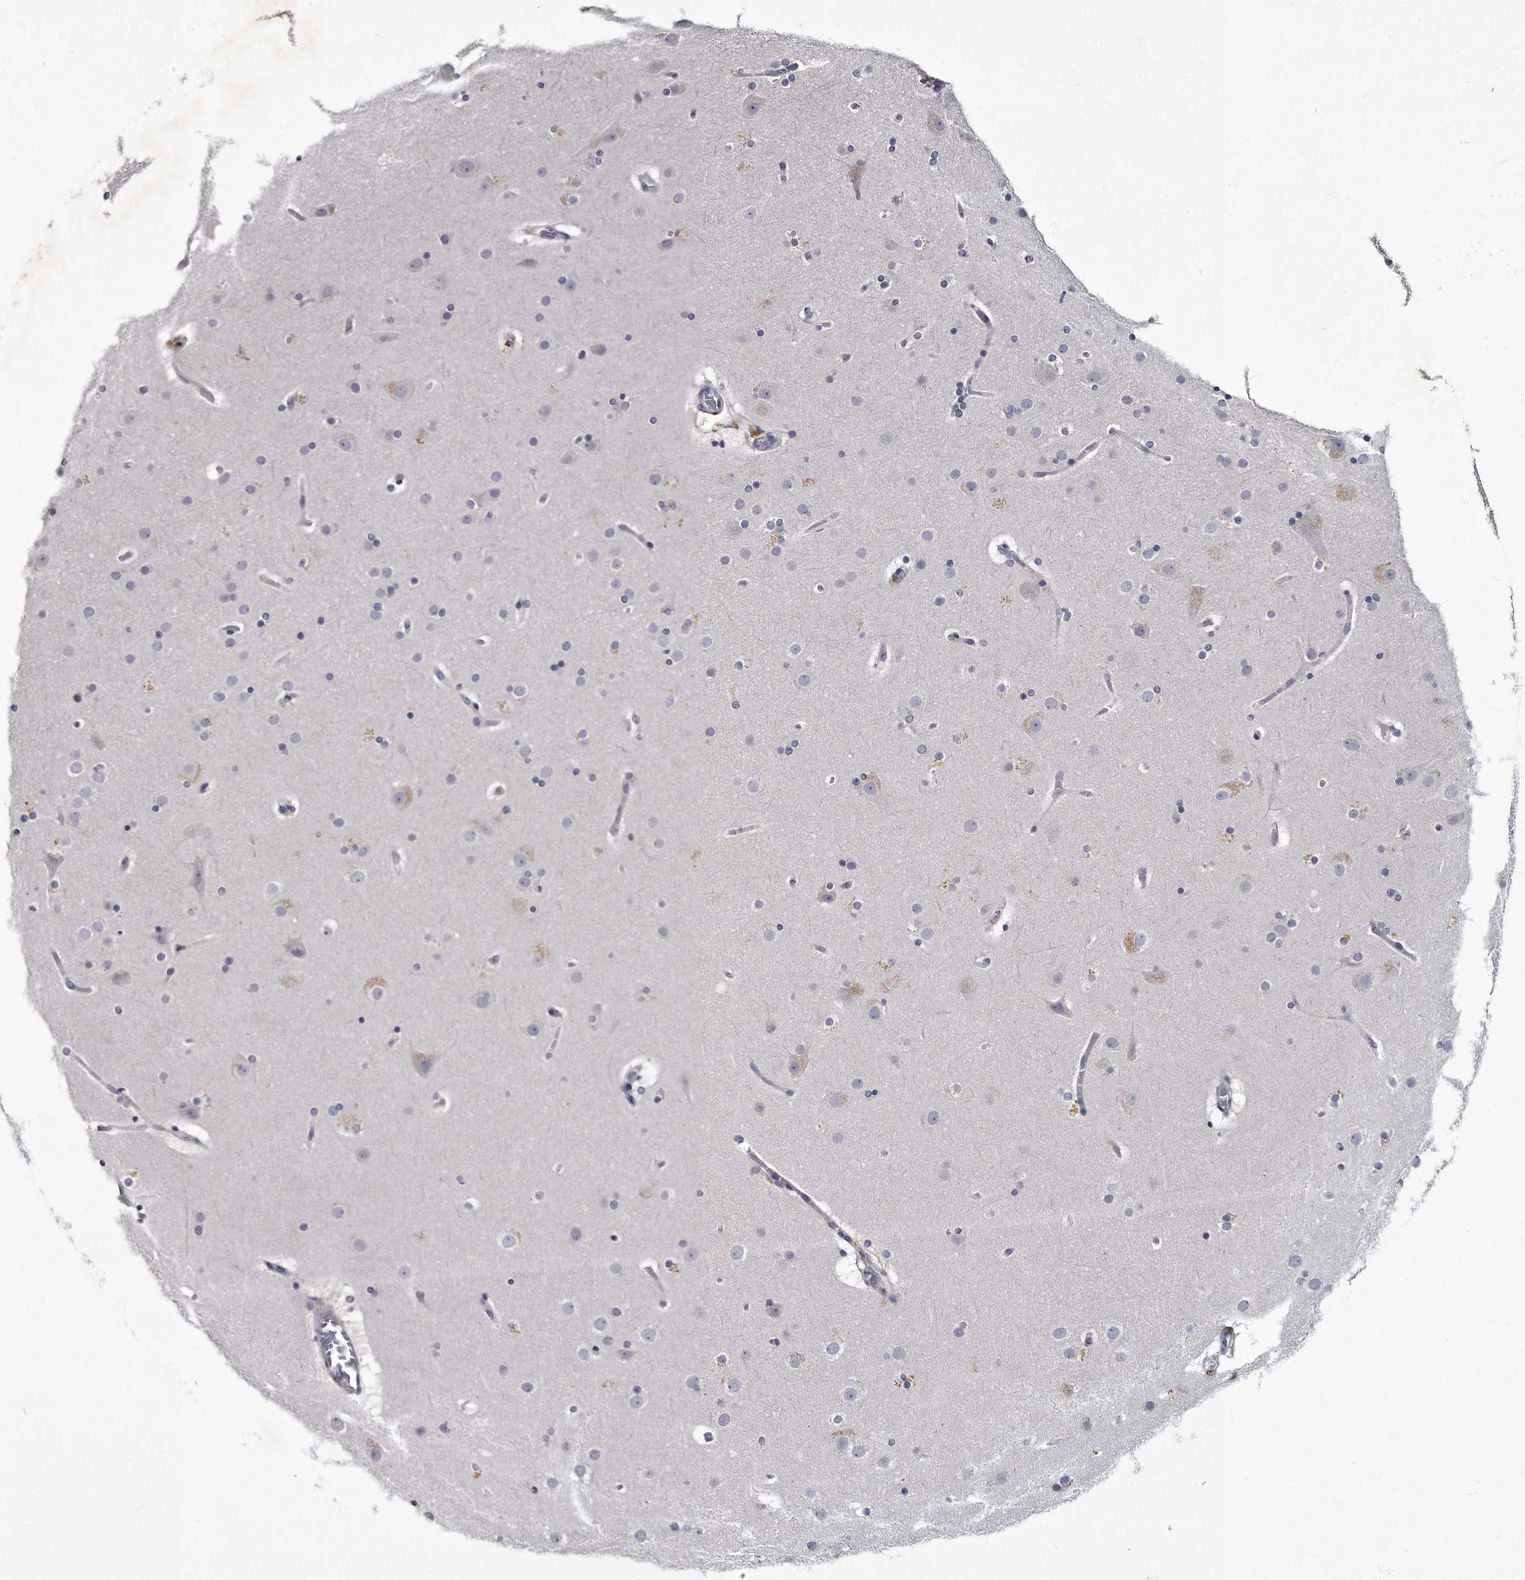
{"staining": {"intensity": "negative", "quantity": "none", "location": "none"}, "tissue": "cerebral cortex", "cell_type": "Endothelial cells", "image_type": "normal", "snomed": [{"axis": "morphology", "description": "Normal tissue, NOS"}, {"axis": "topography", "description": "Cerebral cortex"}], "caption": "DAB (3,3'-diaminobenzidine) immunohistochemical staining of unremarkable cerebral cortex exhibits no significant staining in endothelial cells.", "gene": "GAPVD1", "patient": {"sex": "male", "age": 57}}